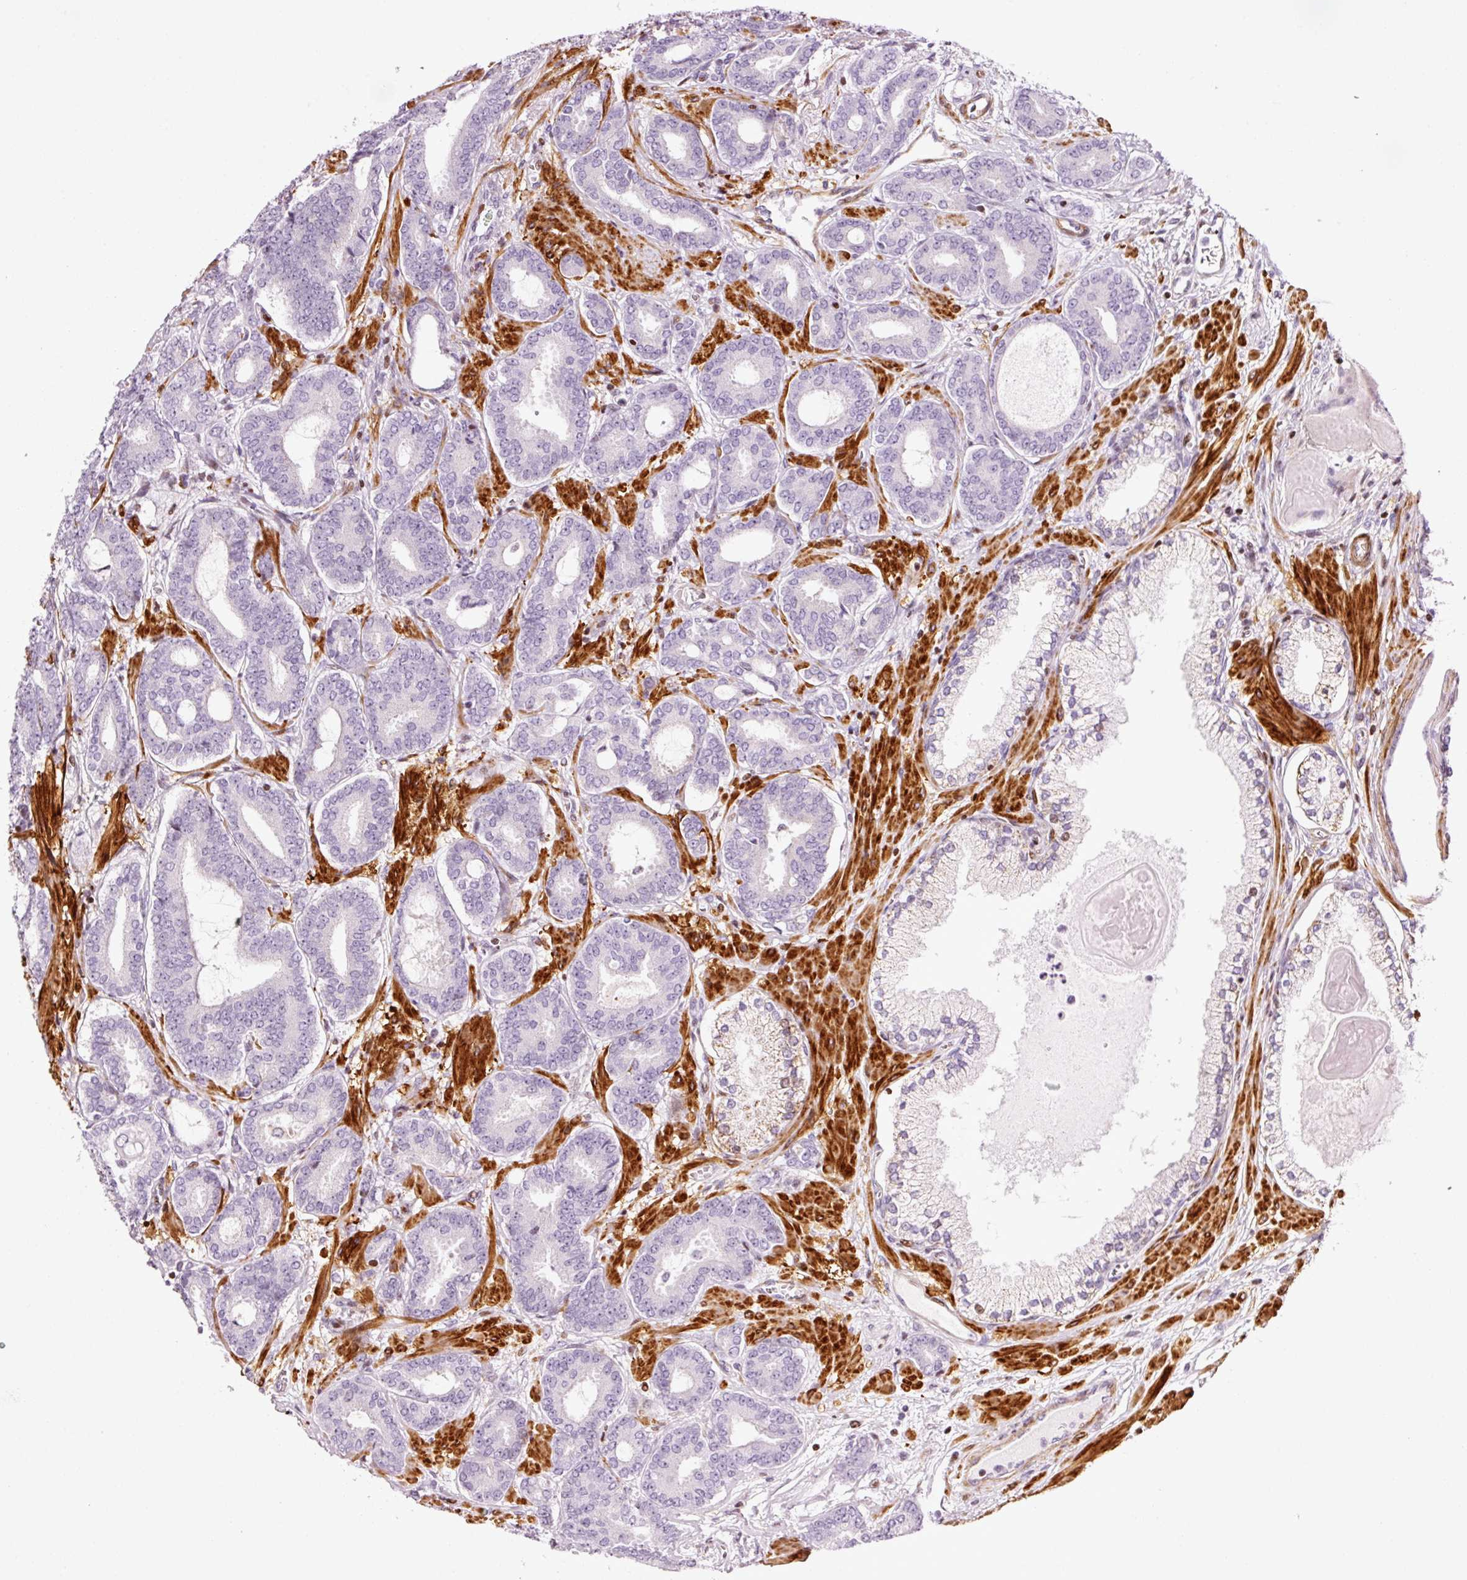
{"staining": {"intensity": "negative", "quantity": "none", "location": "none"}, "tissue": "prostate cancer", "cell_type": "Tumor cells", "image_type": "cancer", "snomed": [{"axis": "morphology", "description": "Adenocarcinoma, Low grade"}, {"axis": "topography", "description": "Prostate and seminal vesicle, NOS"}], "caption": "An image of prostate low-grade adenocarcinoma stained for a protein shows no brown staining in tumor cells. Nuclei are stained in blue.", "gene": "ANKRD20A1", "patient": {"sex": "male", "age": 61}}